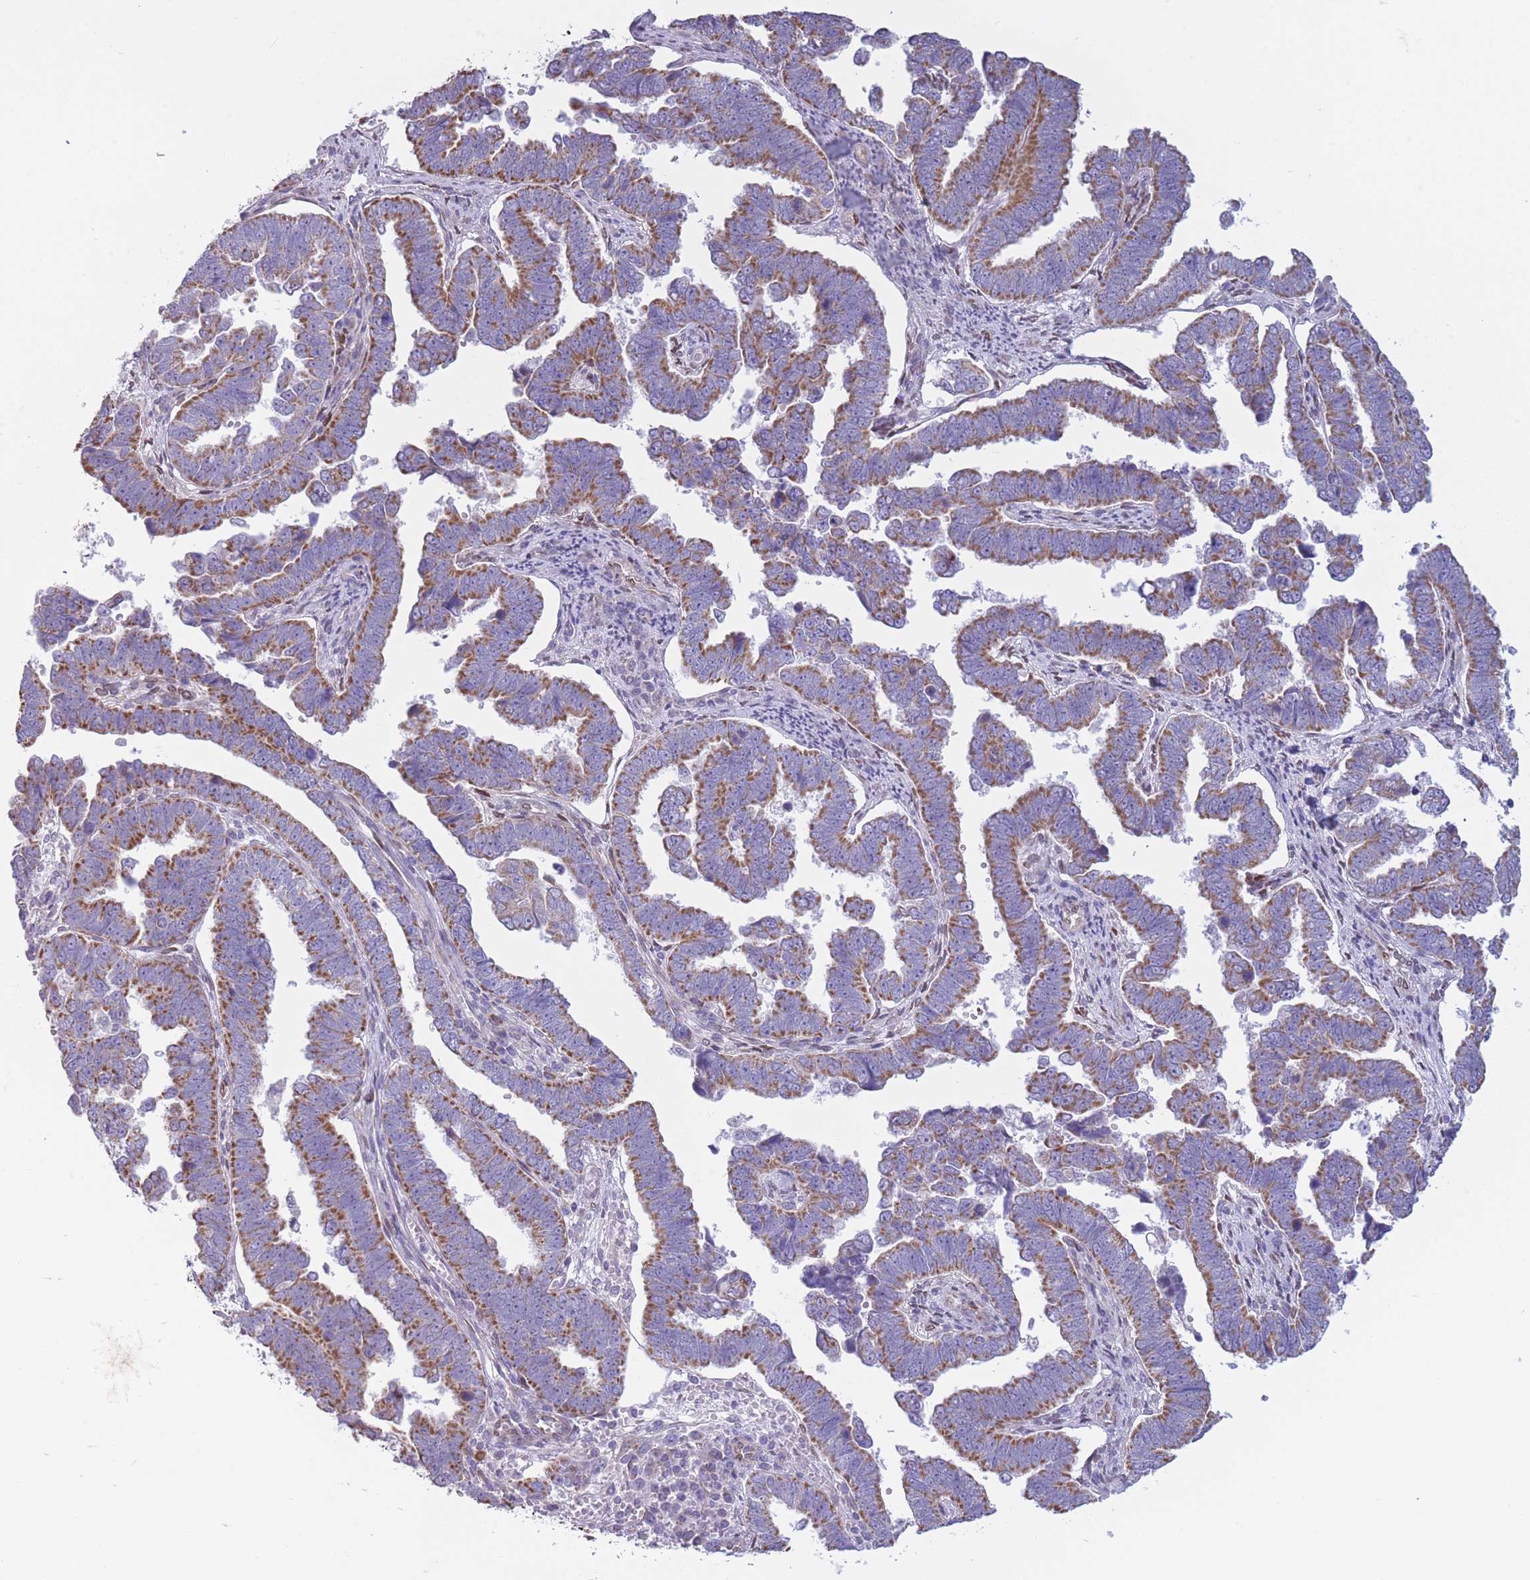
{"staining": {"intensity": "moderate", "quantity": ">75%", "location": "cytoplasmic/membranous"}, "tissue": "endometrial cancer", "cell_type": "Tumor cells", "image_type": "cancer", "snomed": [{"axis": "morphology", "description": "Adenocarcinoma, NOS"}, {"axis": "topography", "description": "Endometrium"}], "caption": "High-power microscopy captured an immunohistochemistry image of endometrial cancer (adenocarcinoma), revealing moderate cytoplasmic/membranous positivity in about >75% of tumor cells. (Stains: DAB (3,3'-diaminobenzidine) in brown, nuclei in blue, Microscopy: brightfield microscopy at high magnification).", "gene": "PDHA1", "patient": {"sex": "female", "age": 75}}